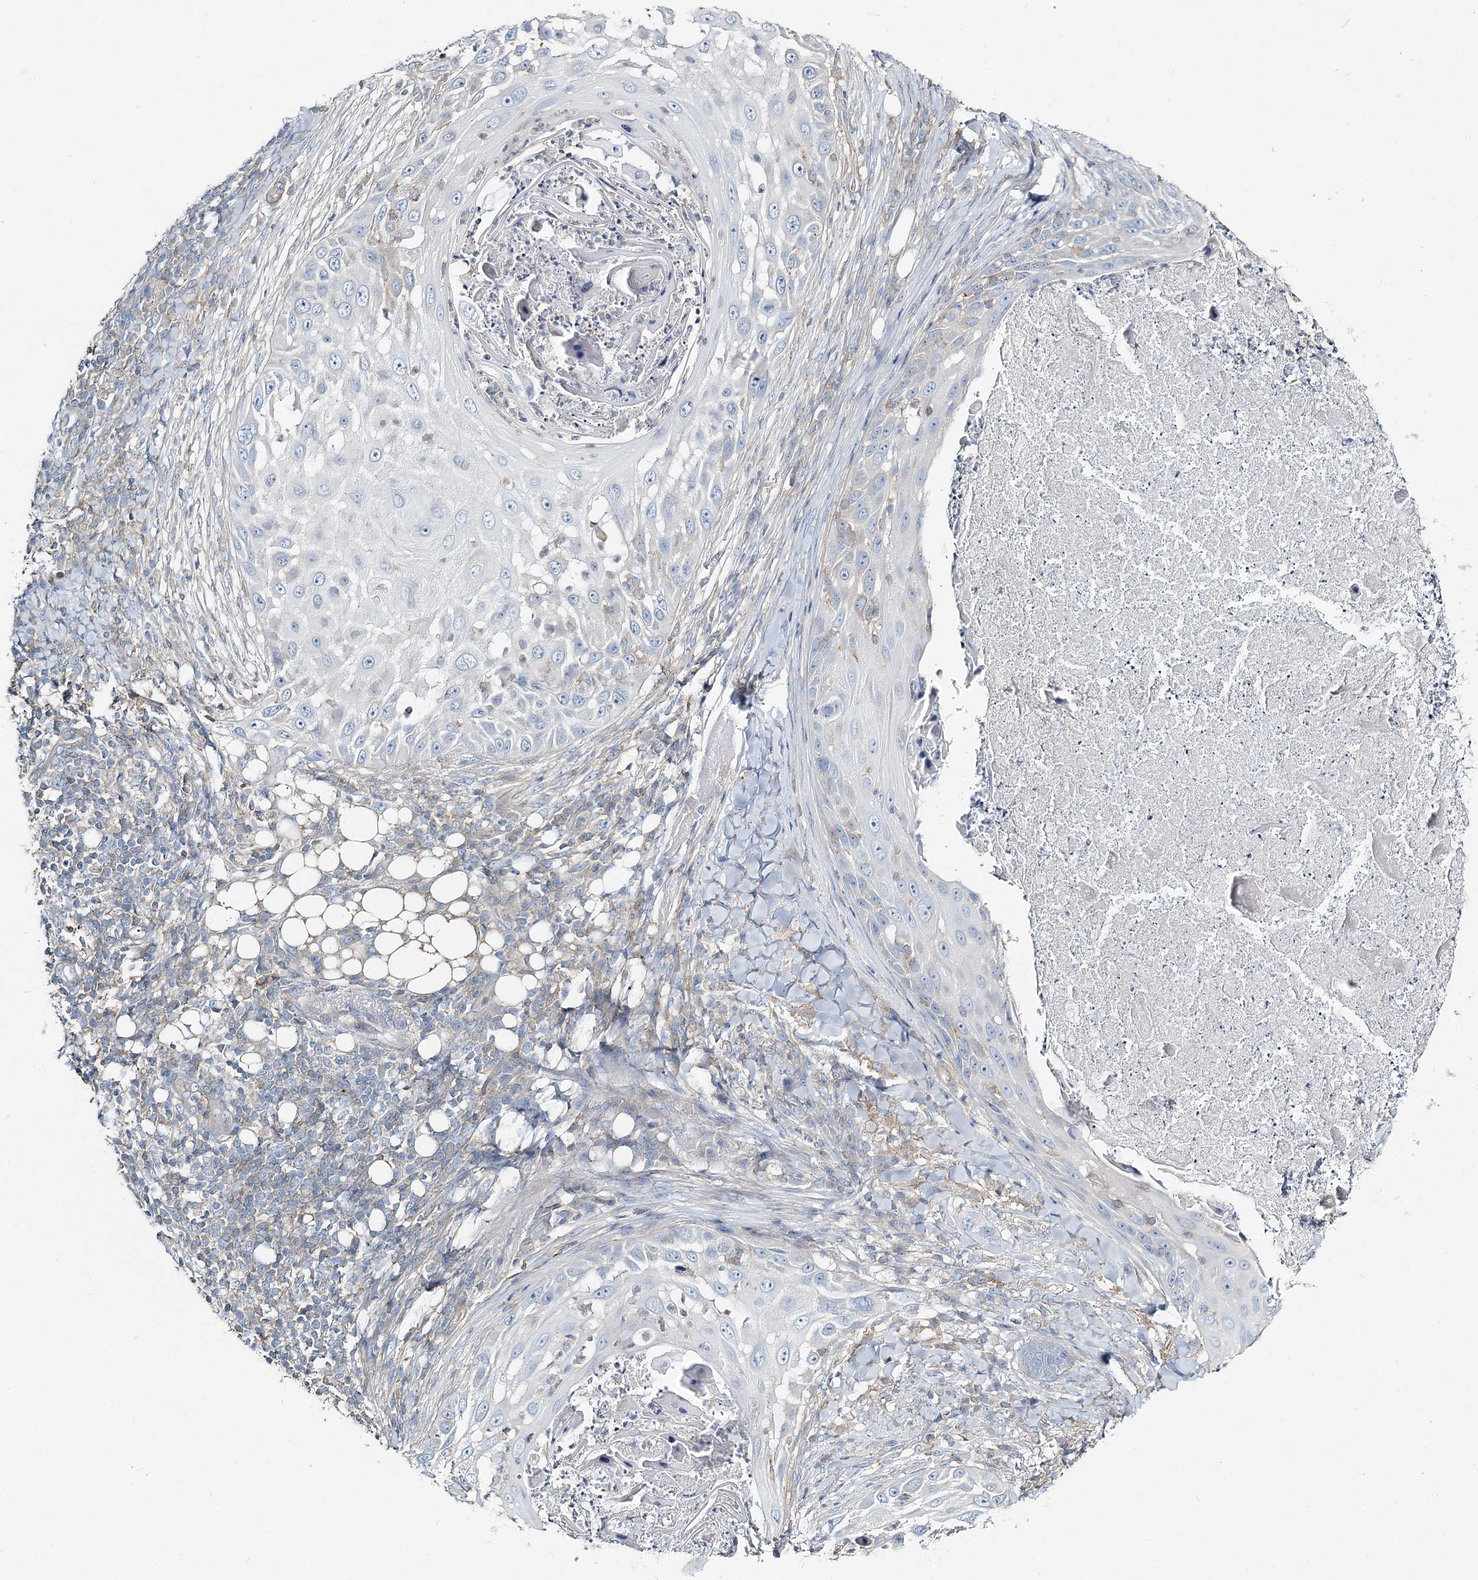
{"staining": {"intensity": "negative", "quantity": "none", "location": "none"}, "tissue": "skin cancer", "cell_type": "Tumor cells", "image_type": "cancer", "snomed": [{"axis": "morphology", "description": "Squamous cell carcinoma, NOS"}, {"axis": "topography", "description": "Skin"}], "caption": "Immunohistochemistry (IHC) of human squamous cell carcinoma (skin) displays no staining in tumor cells.", "gene": "CUEDC2", "patient": {"sex": "female", "age": 44}}